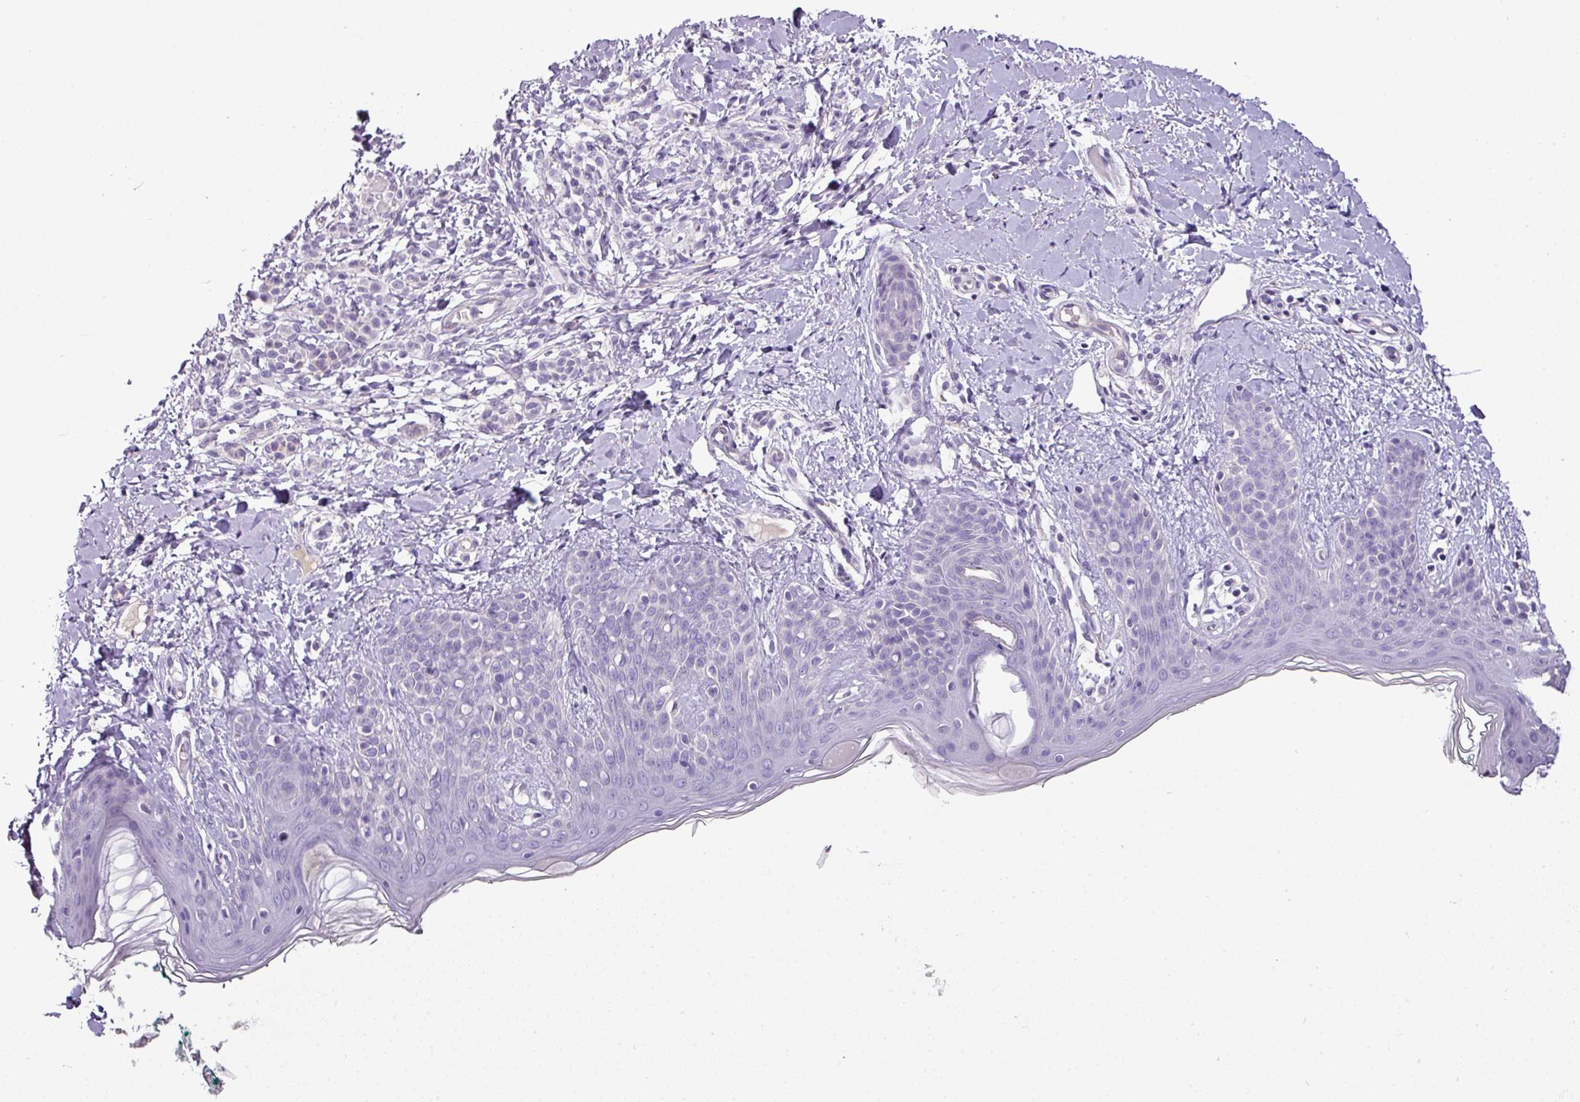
{"staining": {"intensity": "negative", "quantity": "none", "location": "none"}, "tissue": "skin", "cell_type": "Fibroblasts", "image_type": "normal", "snomed": [{"axis": "morphology", "description": "Normal tissue, NOS"}, {"axis": "topography", "description": "Skin"}], "caption": "Immunohistochemistry (IHC) of normal human skin reveals no staining in fibroblasts.", "gene": "BRINP2", "patient": {"sex": "male", "age": 16}}